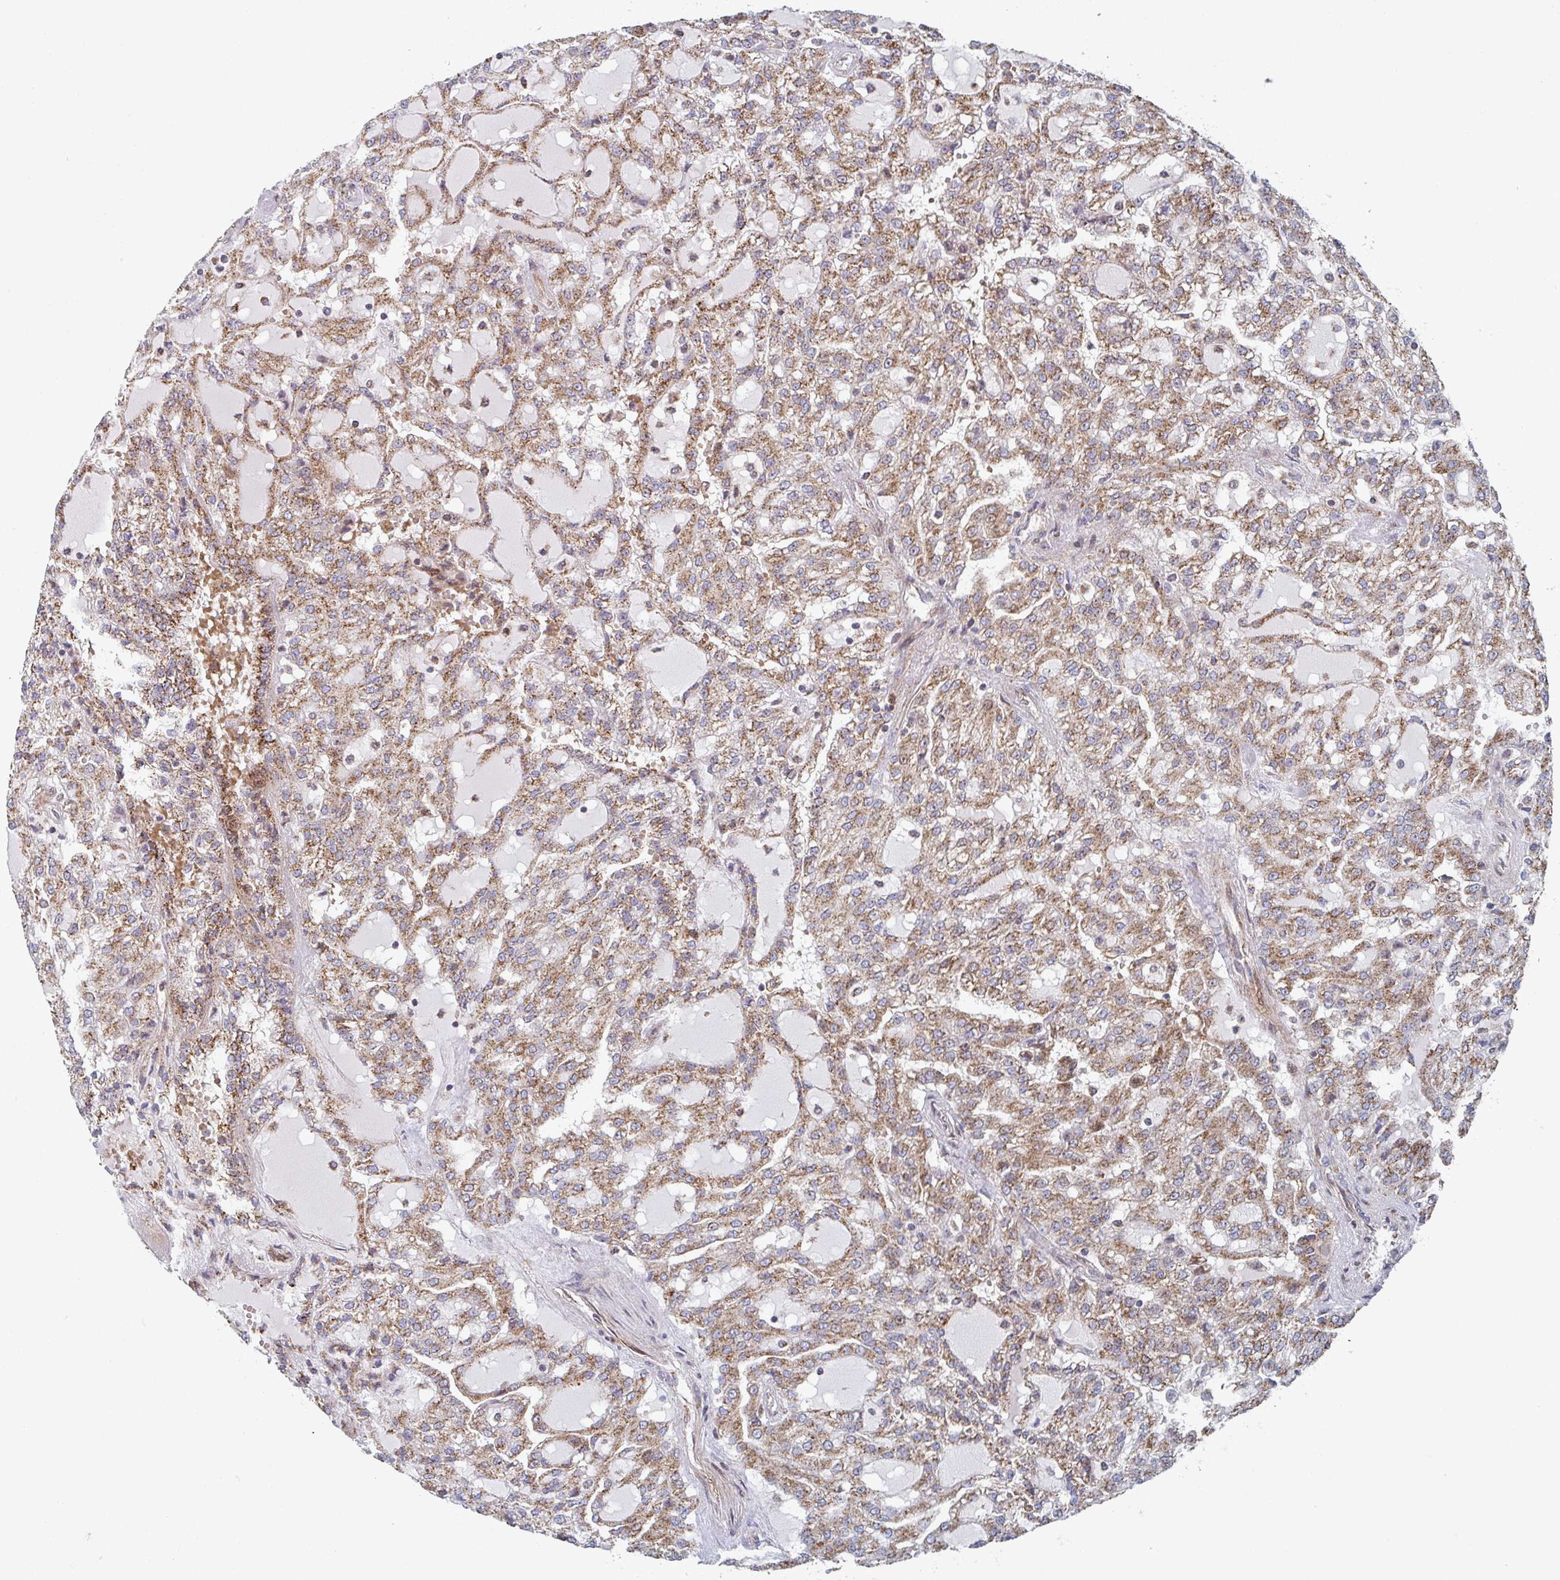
{"staining": {"intensity": "moderate", "quantity": ">75%", "location": "cytoplasmic/membranous"}, "tissue": "renal cancer", "cell_type": "Tumor cells", "image_type": "cancer", "snomed": [{"axis": "morphology", "description": "Adenocarcinoma, NOS"}, {"axis": "topography", "description": "Kidney"}], "caption": "A high-resolution photomicrograph shows immunohistochemistry staining of renal cancer, which shows moderate cytoplasmic/membranous positivity in approximately >75% of tumor cells.", "gene": "ZNF644", "patient": {"sex": "male", "age": 63}}